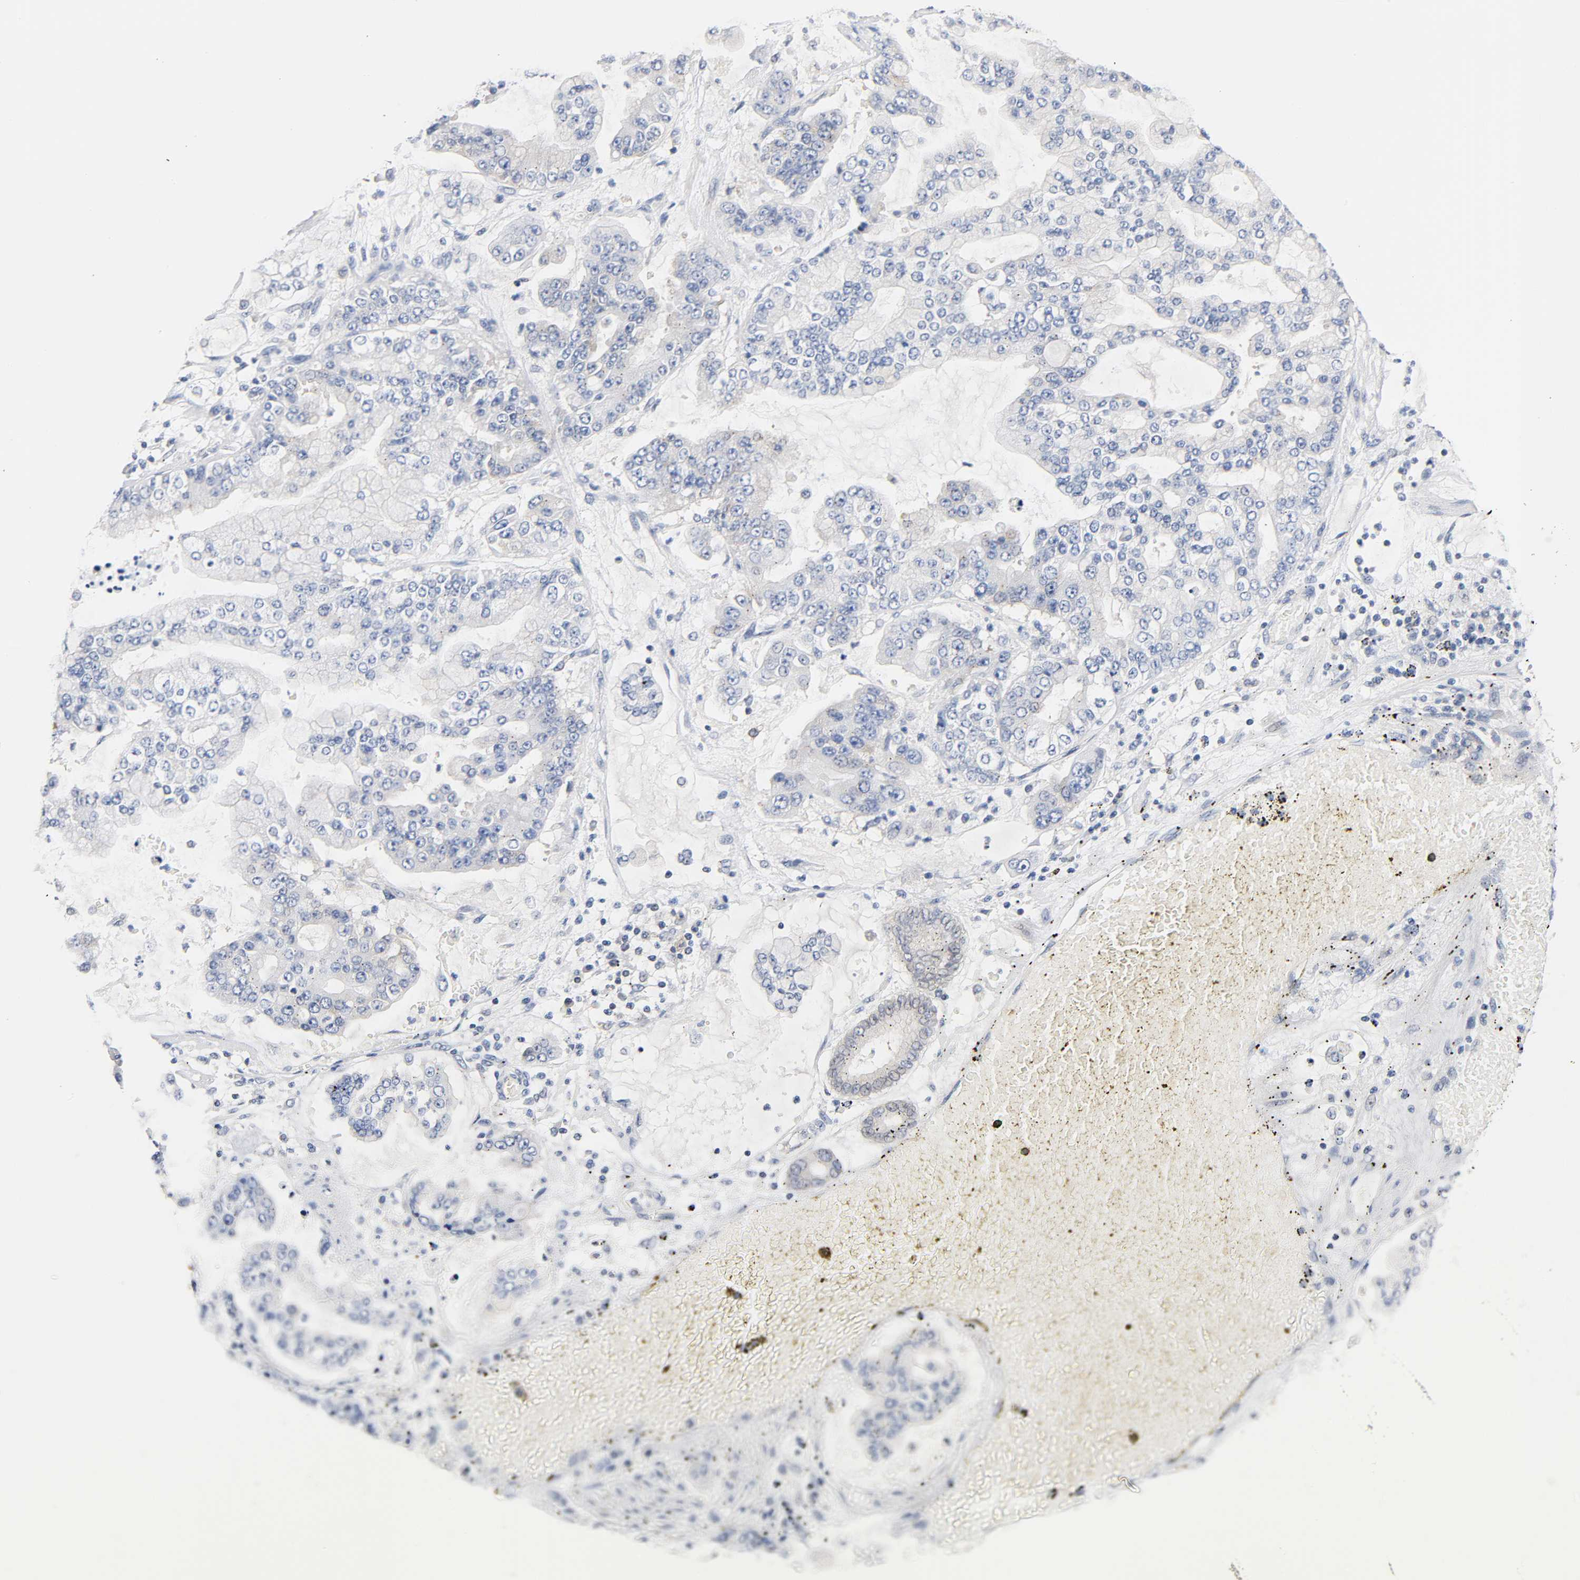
{"staining": {"intensity": "weak", "quantity": "<25%", "location": "cytoplasmic/membranous"}, "tissue": "stomach cancer", "cell_type": "Tumor cells", "image_type": "cancer", "snomed": [{"axis": "morphology", "description": "Normal tissue, NOS"}, {"axis": "morphology", "description": "Adenocarcinoma, NOS"}, {"axis": "topography", "description": "Stomach, upper"}, {"axis": "topography", "description": "Stomach"}], "caption": "Immunohistochemical staining of adenocarcinoma (stomach) reveals no significant expression in tumor cells.", "gene": "FYN", "patient": {"sex": "male", "age": 76}}